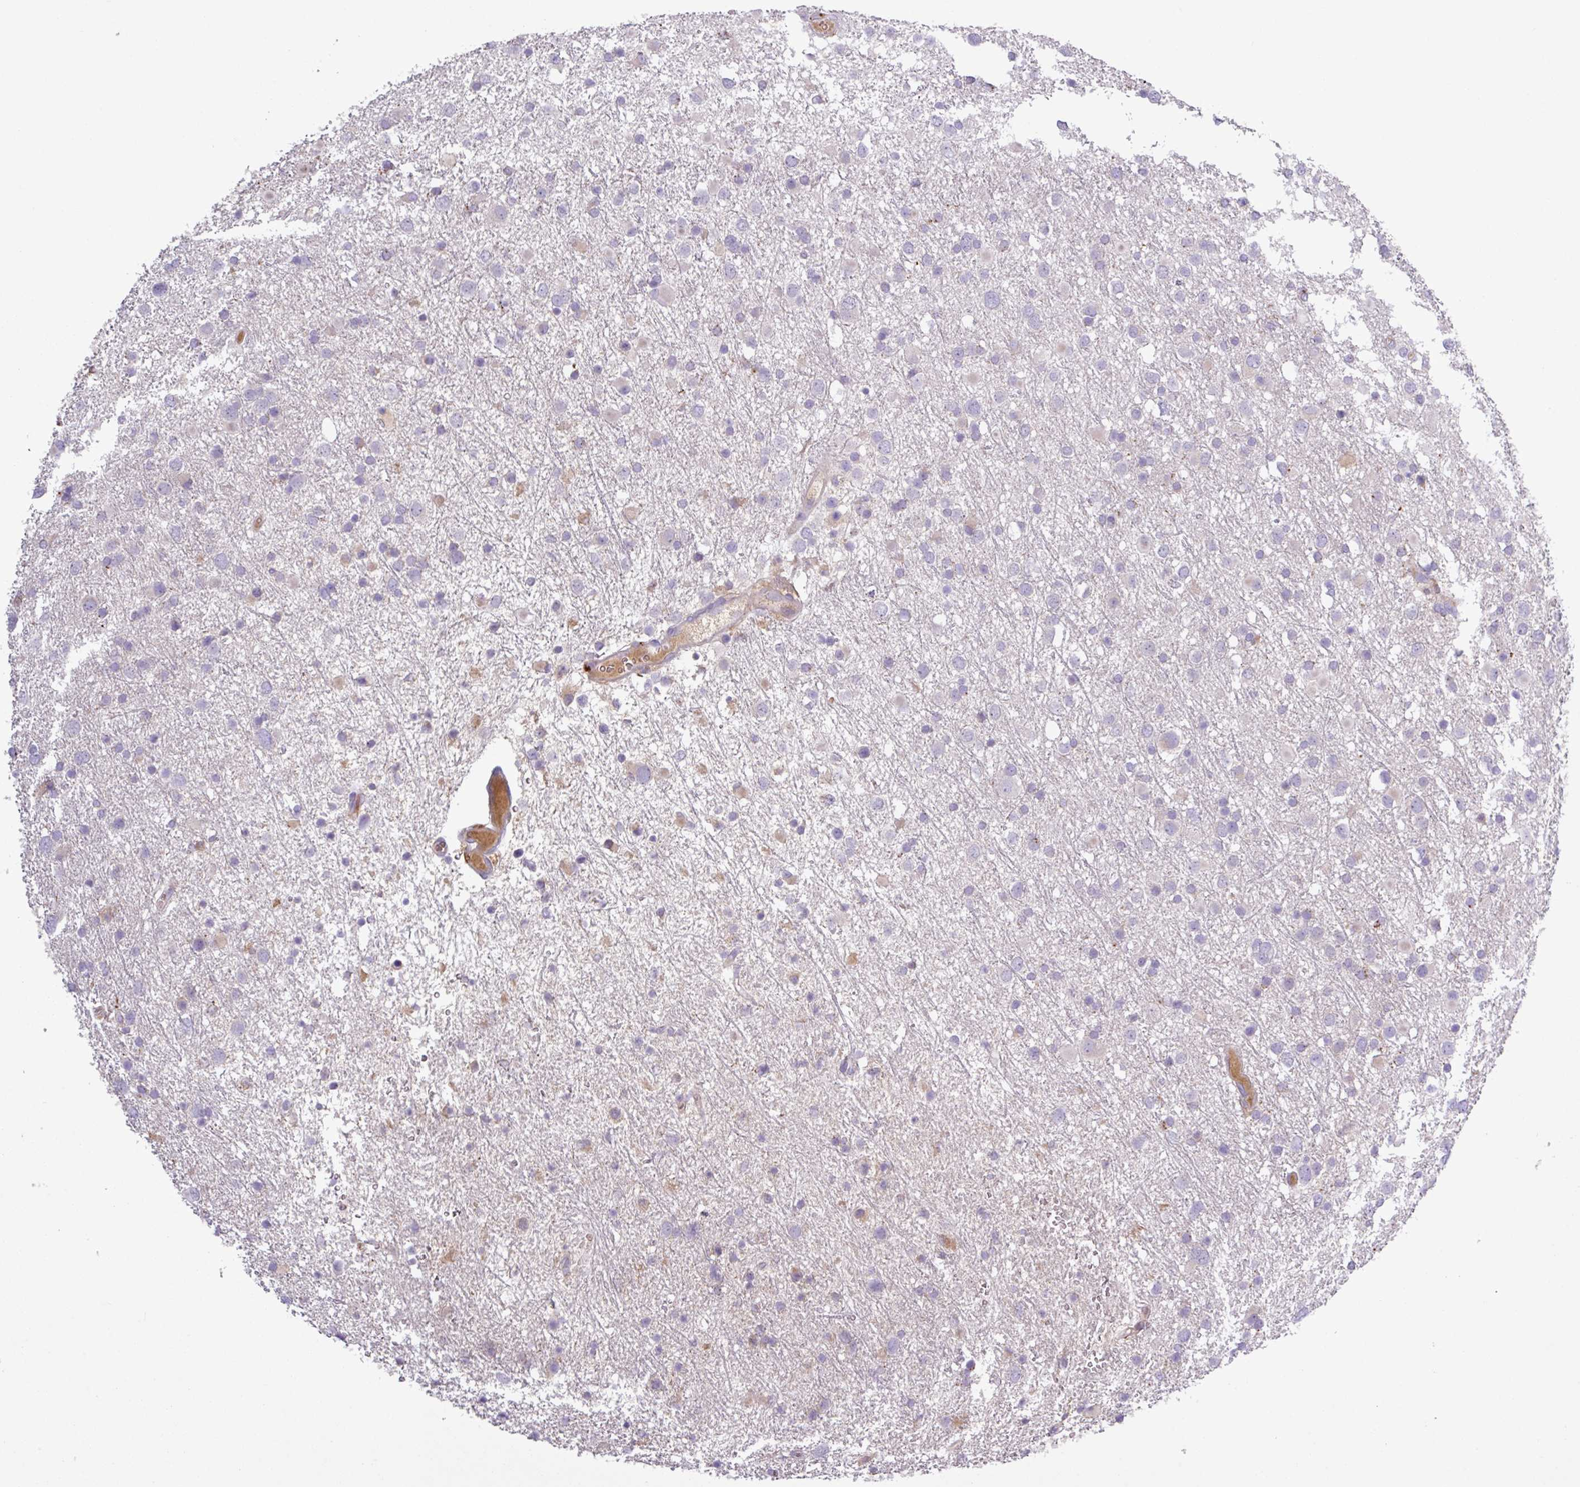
{"staining": {"intensity": "negative", "quantity": "none", "location": "none"}, "tissue": "glioma", "cell_type": "Tumor cells", "image_type": "cancer", "snomed": [{"axis": "morphology", "description": "Glioma, malignant, Low grade"}, {"axis": "topography", "description": "Brain"}], "caption": "Photomicrograph shows no significant protein expression in tumor cells of glioma. Brightfield microscopy of immunohistochemistry (IHC) stained with DAB (3,3'-diaminobenzidine) (brown) and hematoxylin (blue), captured at high magnification.", "gene": "C4B", "patient": {"sex": "female", "age": 32}}